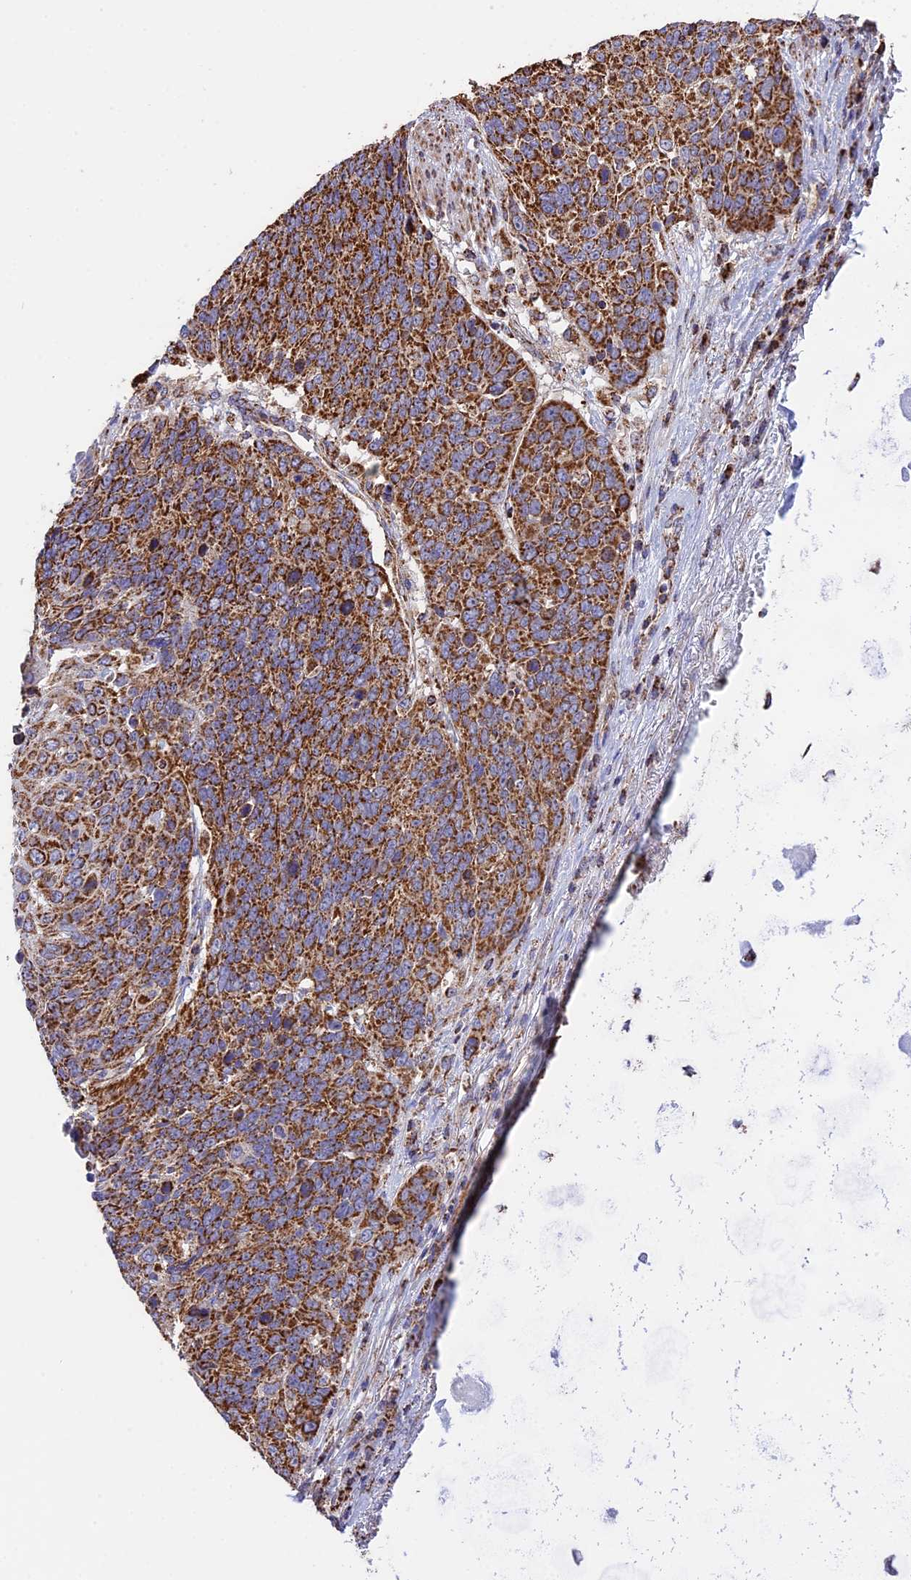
{"staining": {"intensity": "strong", "quantity": ">75%", "location": "cytoplasmic/membranous"}, "tissue": "lung cancer", "cell_type": "Tumor cells", "image_type": "cancer", "snomed": [{"axis": "morphology", "description": "Squamous cell carcinoma, NOS"}, {"axis": "topography", "description": "Lung"}], "caption": "Approximately >75% of tumor cells in human lung cancer display strong cytoplasmic/membranous protein expression as visualized by brown immunohistochemical staining.", "gene": "TTC4", "patient": {"sex": "male", "age": 66}}